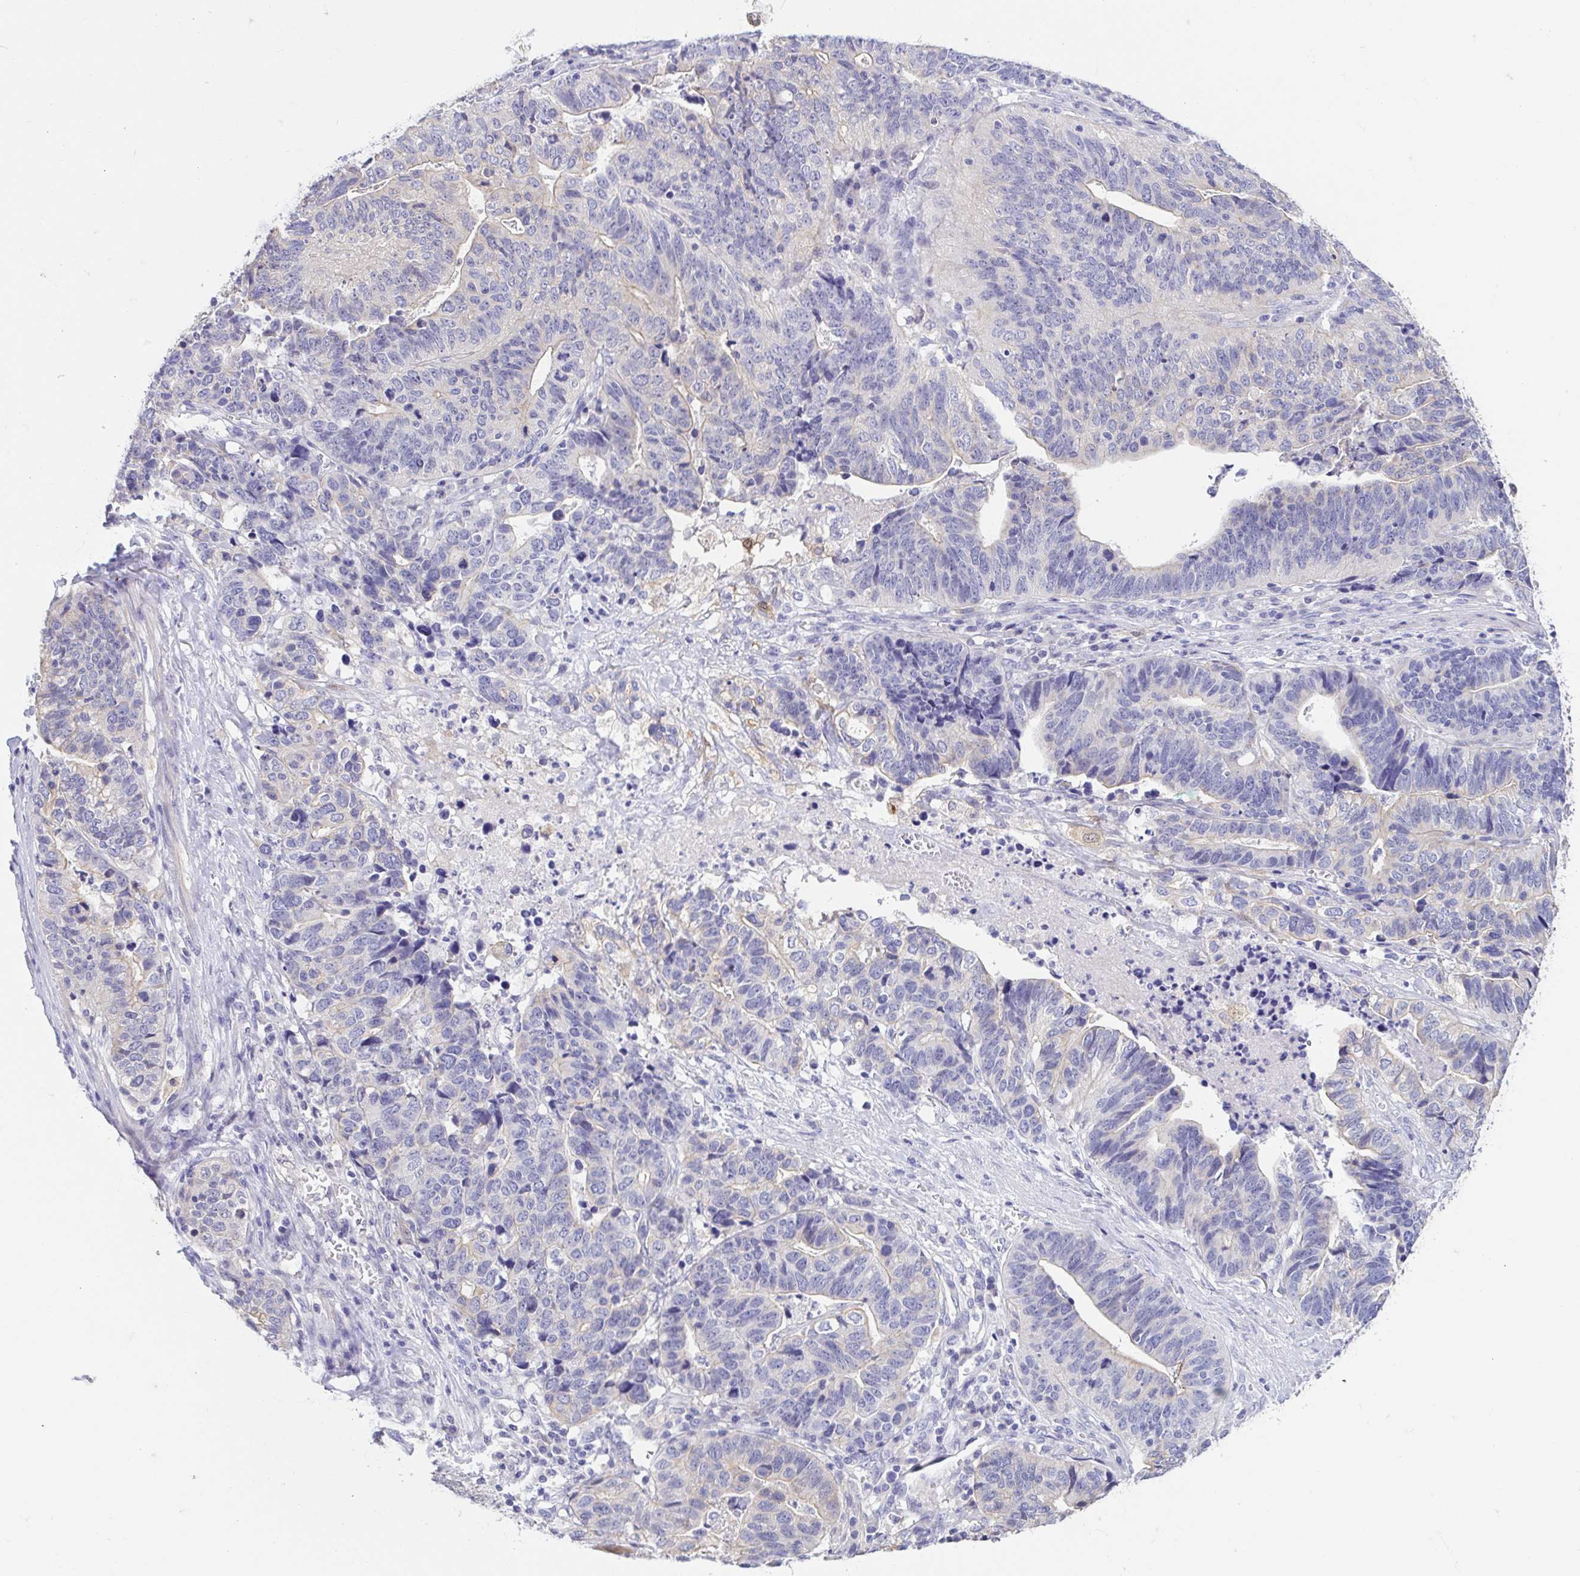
{"staining": {"intensity": "negative", "quantity": "none", "location": "none"}, "tissue": "stomach cancer", "cell_type": "Tumor cells", "image_type": "cancer", "snomed": [{"axis": "morphology", "description": "Adenocarcinoma, NOS"}, {"axis": "topography", "description": "Stomach, upper"}], "caption": "There is no significant positivity in tumor cells of stomach adenocarcinoma.", "gene": "FABP3", "patient": {"sex": "female", "age": 67}}